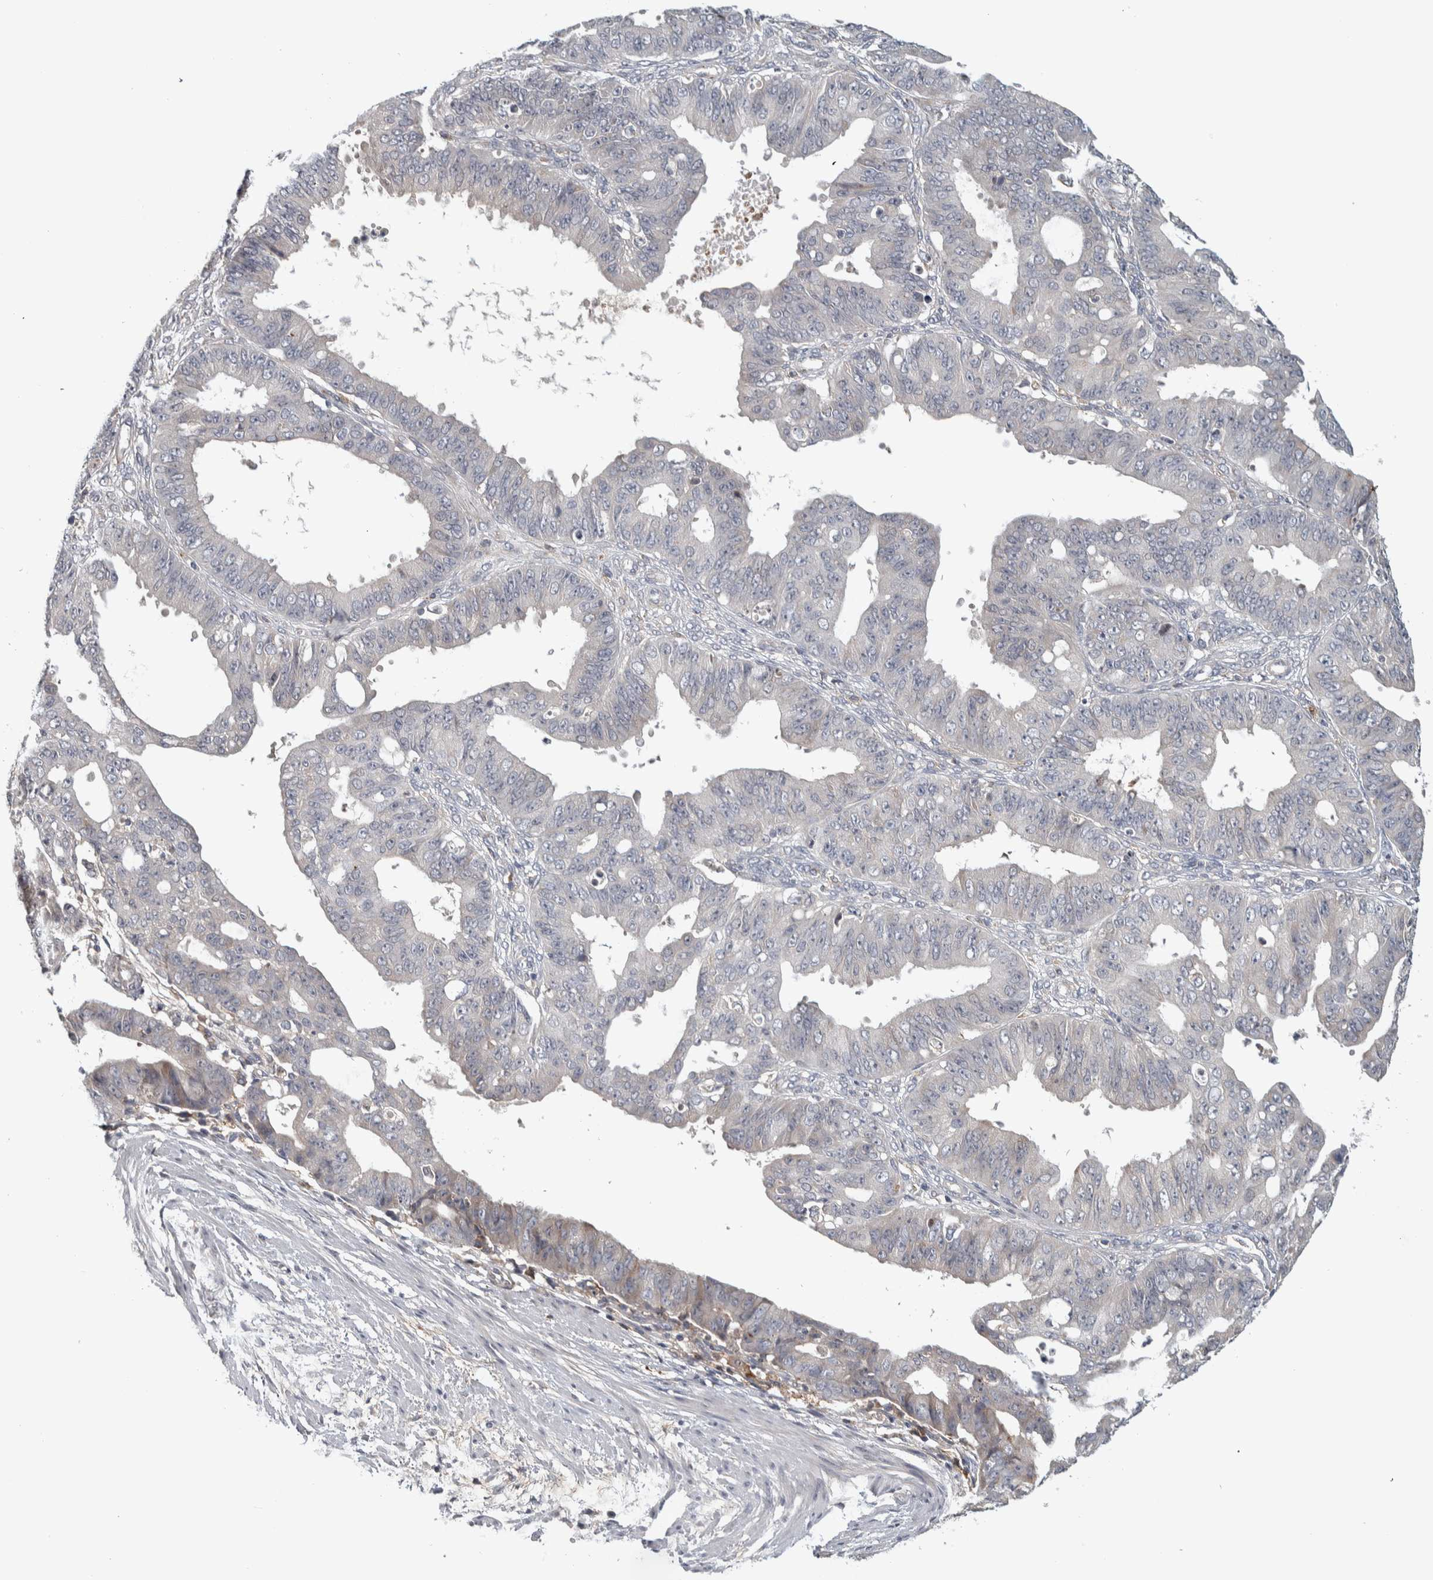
{"staining": {"intensity": "weak", "quantity": "<25%", "location": "cytoplasmic/membranous"}, "tissue": "ovarian cancer", "cell_type": "Tumor cells", "image_type": "cancer", "snomed": [{"axis": "morphology", "description": "Carcinoma, endometroid"}, {"axis": "topography", "description": "Ovary"}], "caption": "Immunohistochemical staining of human ovarian cancer reveals no significant positivity in tumor cells.", "gene": "ADPRM", "patient": {"sex": "female", "age": 42}}